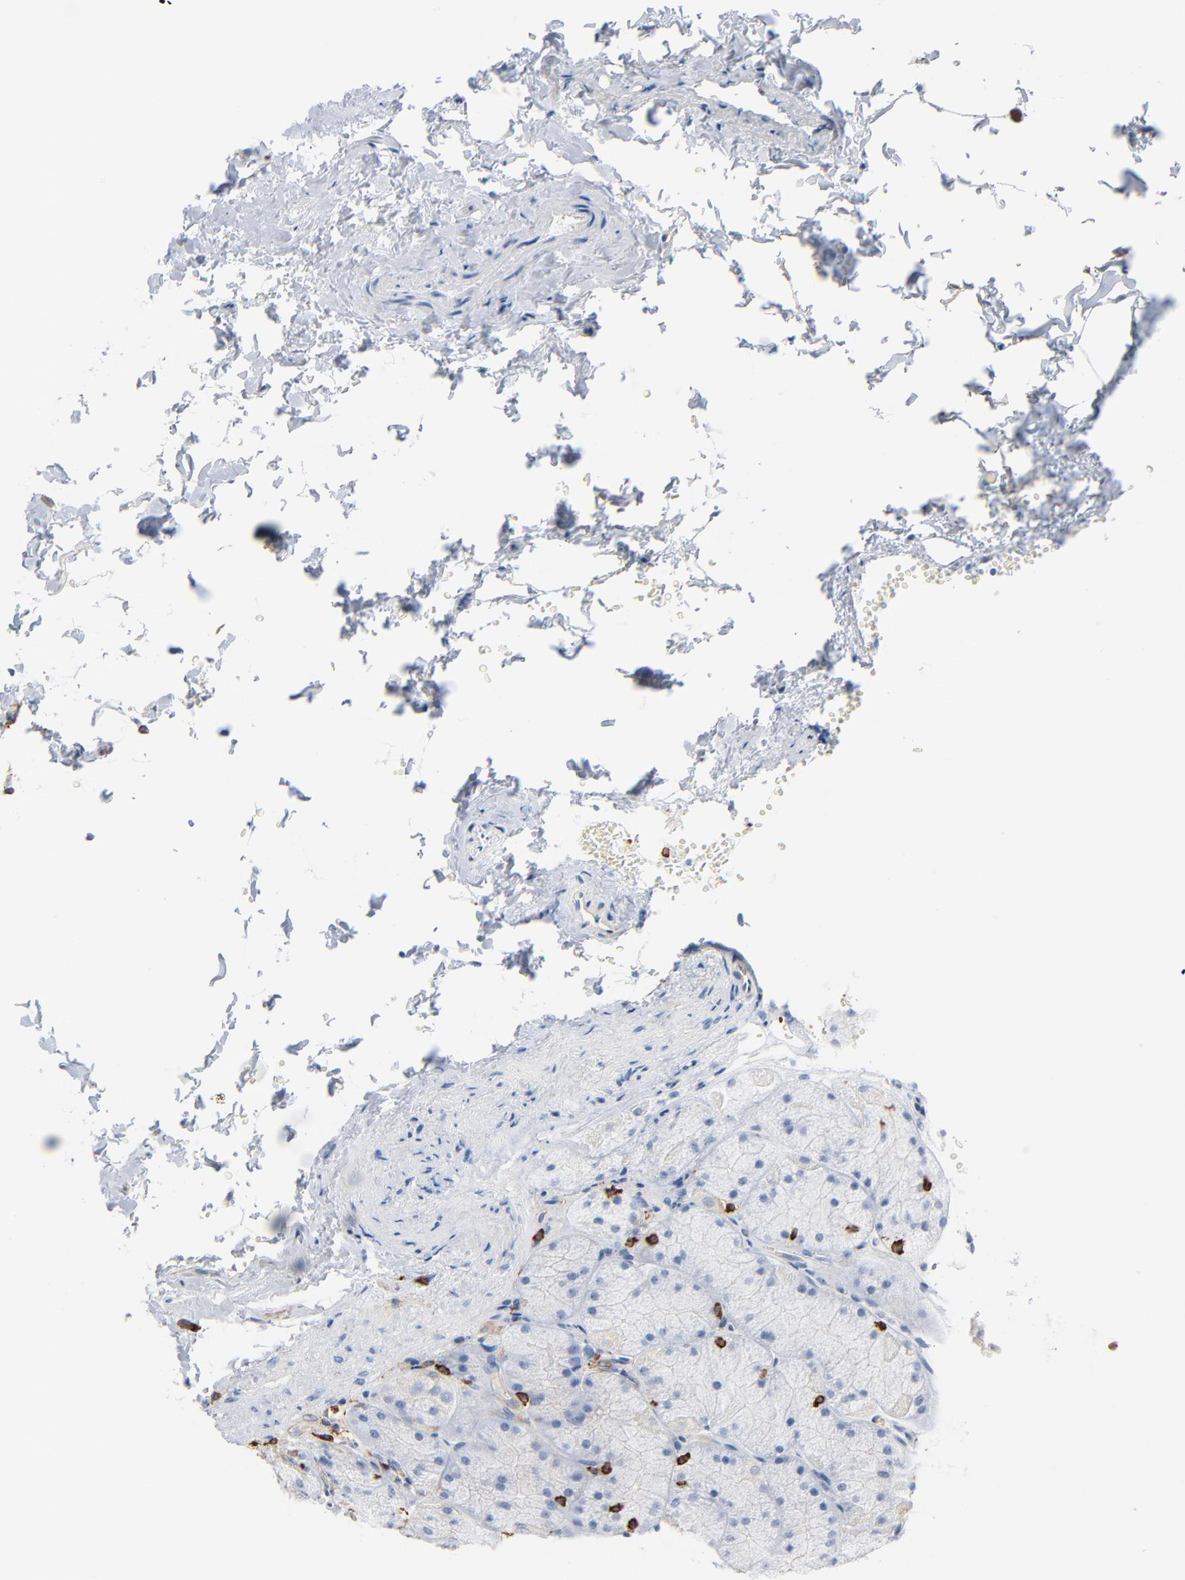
{"staining": {"intensity": "negative", "quantity": "none", "location": "none"}, "tissue": "stomach", "cell_type": "Glandular cells", "image_type": "normal", "snomed": [{"axis": "morphology", "description": "Normal tissue, NOS"}, {"axis": "topography", "description": "Stomach, upper"}], "caption": "IHC photomicrograph of normal stomach stained for a protein (brown), which demonstrates no expression in glandular cells. (DAB (3,3'-diaminobenzidine) immunohistochemistry, high magnification).", "gene": "SH3KBP1", "patient": {"sex": "female", "age": 56}}